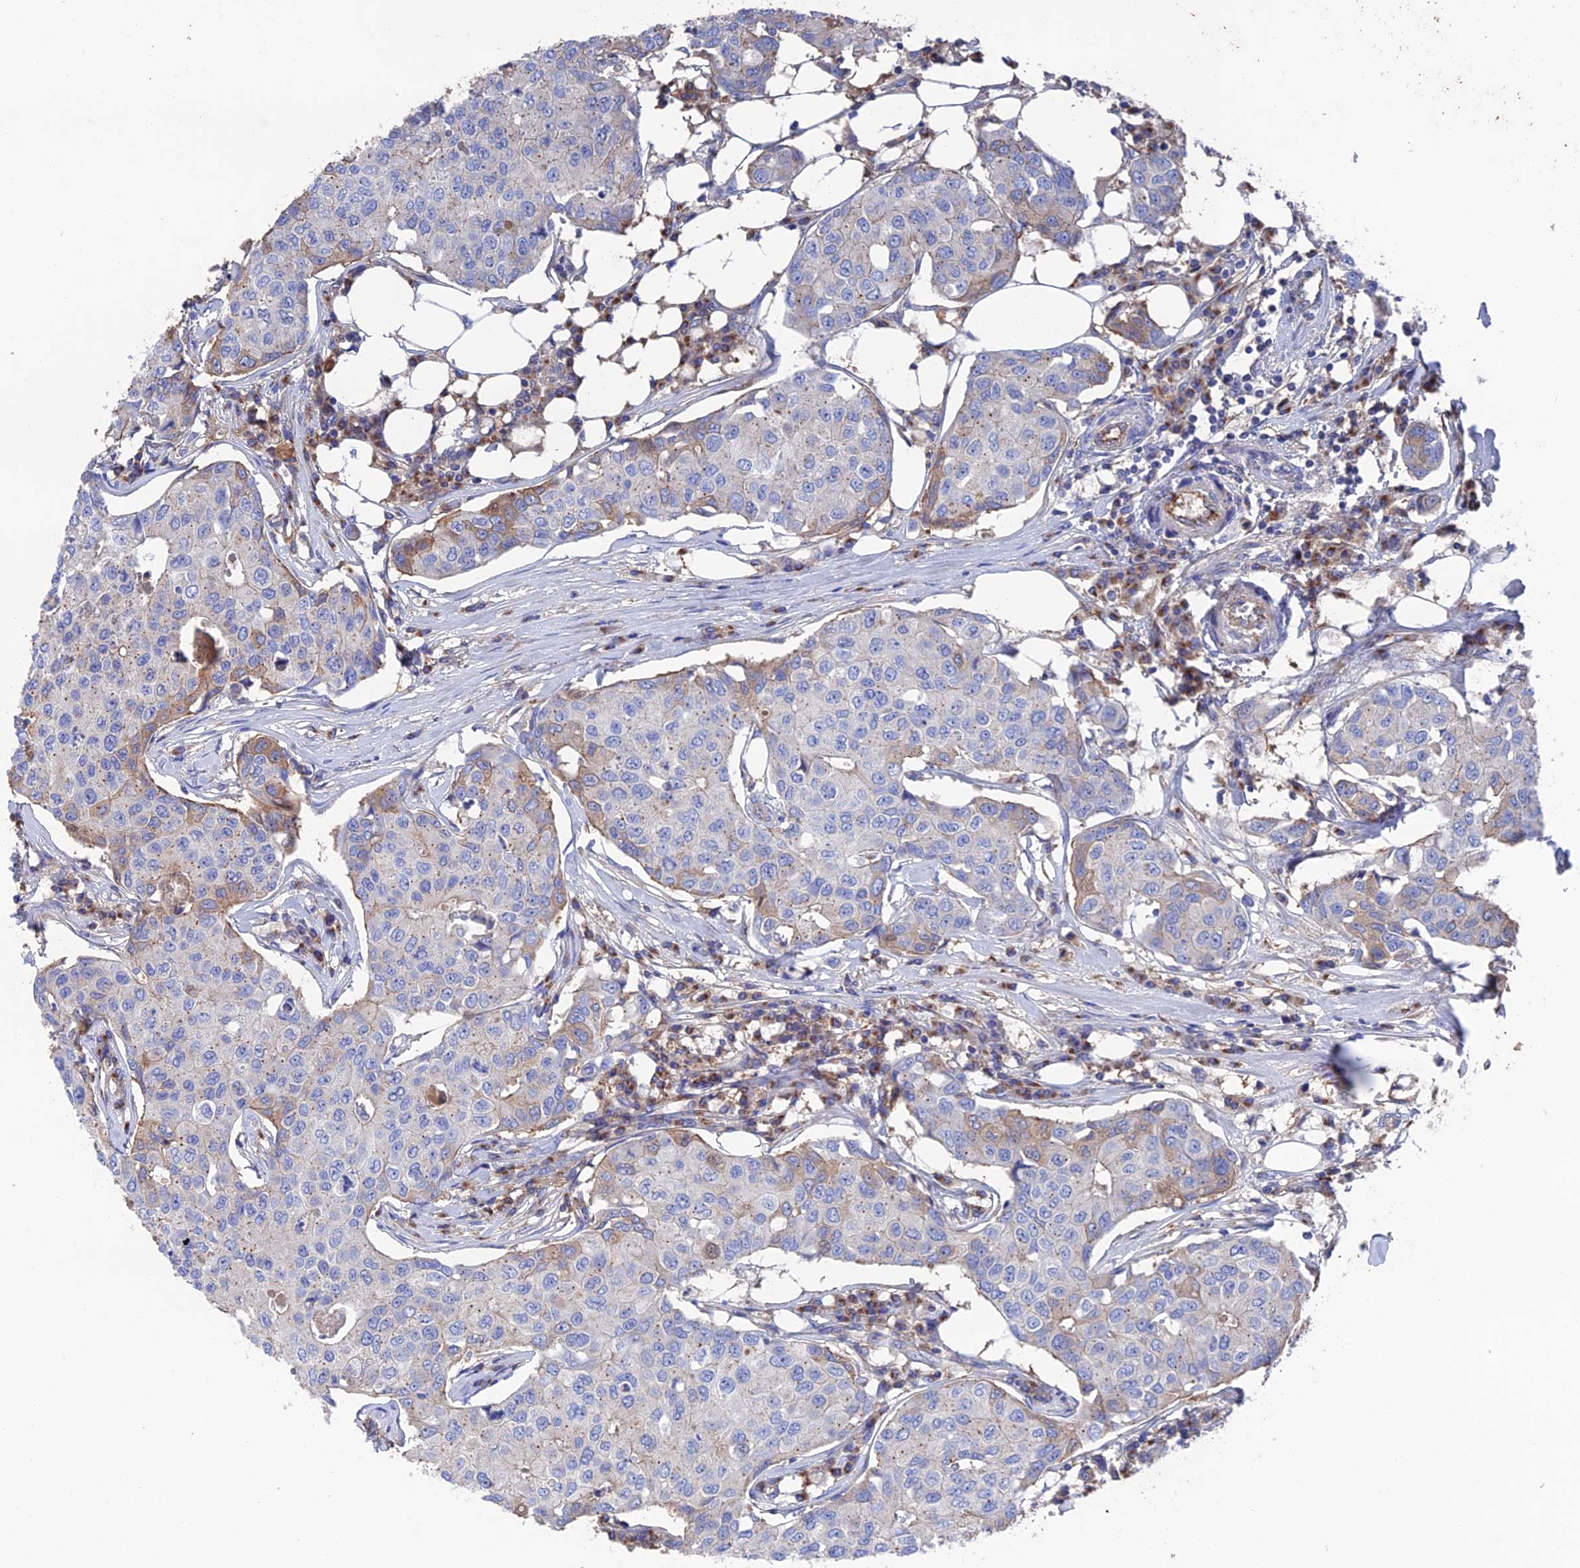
{"staining": {"intensity": "moderate", "quantity": "<25%", "location": "cytoplasmic/membranous"}, "tissue": "breast cancer", "cell_type": "Tumor cells", "image_type": "cancer", "snomed": [{"axis": "morphology", "description": "Duct carcinoma"}, {"axis": "topography", "description": "Breast"}], "caption": "Infiltrating ductal carcinoma (breast) stained for a protein shows moderate cytoplasmic/membranous positivity in tumor cells.", "gene": "HPF1", "patient": {"sex": "female", "age": 80}}